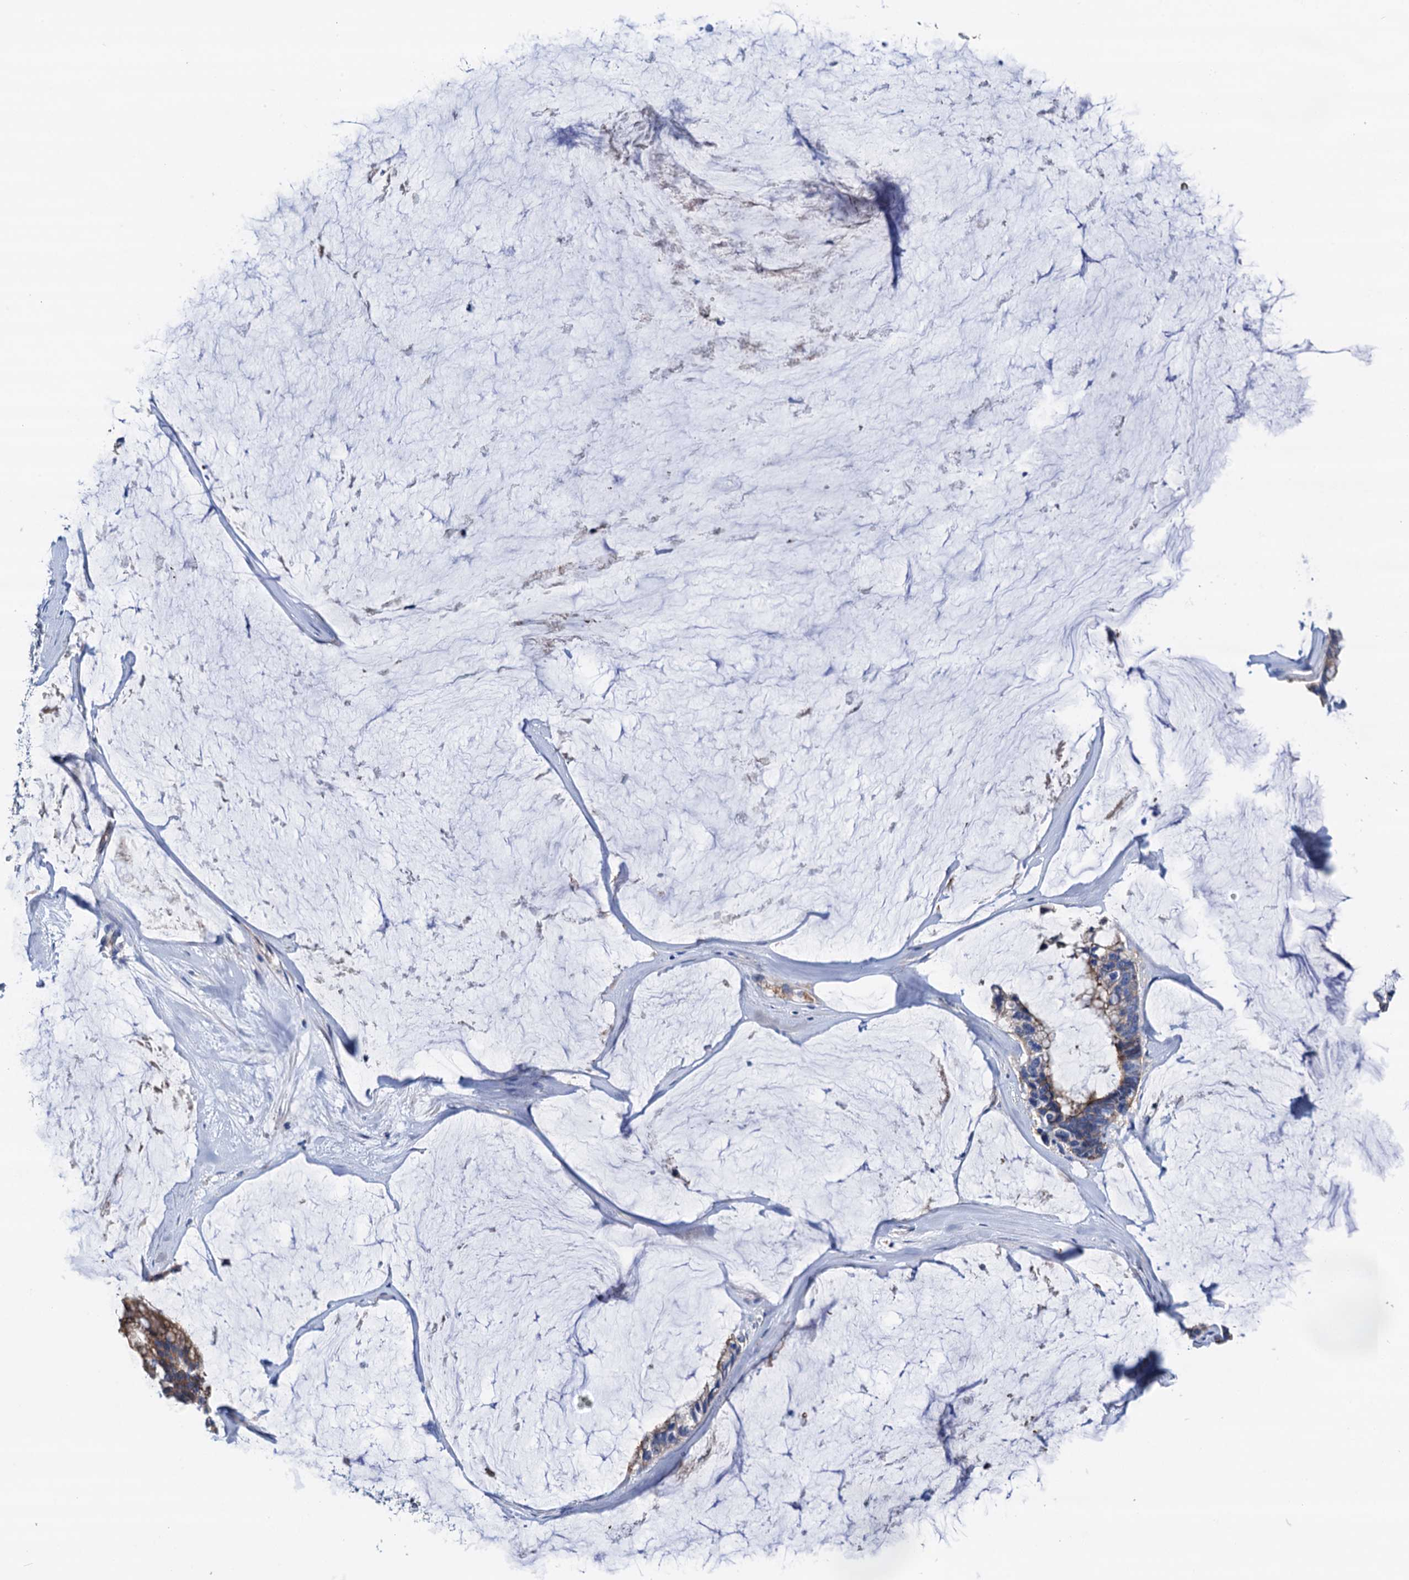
{"staining": {"intensity": "weak", "quantity": "<25%", "location": "cytoplasmic/membranous"}, "tissue": "ovarian cancer", "cell_type": "Tumor cells", "image_type": "cancer", "snomed": [{"axis": "morphology", "description": "Cystadenocarcinoma, mucinous, NOS"}, {"axis": "topography", "description": "Ovary"}], "caption": "Immunohistochemistry histopathology image of ovarian cancer stained for a protein (brown), which displays no positivity in tumor cells. Nuclei are stained in blue.", "gene": "RASSF9", "patient": {"sex": "female", "age": 39}}